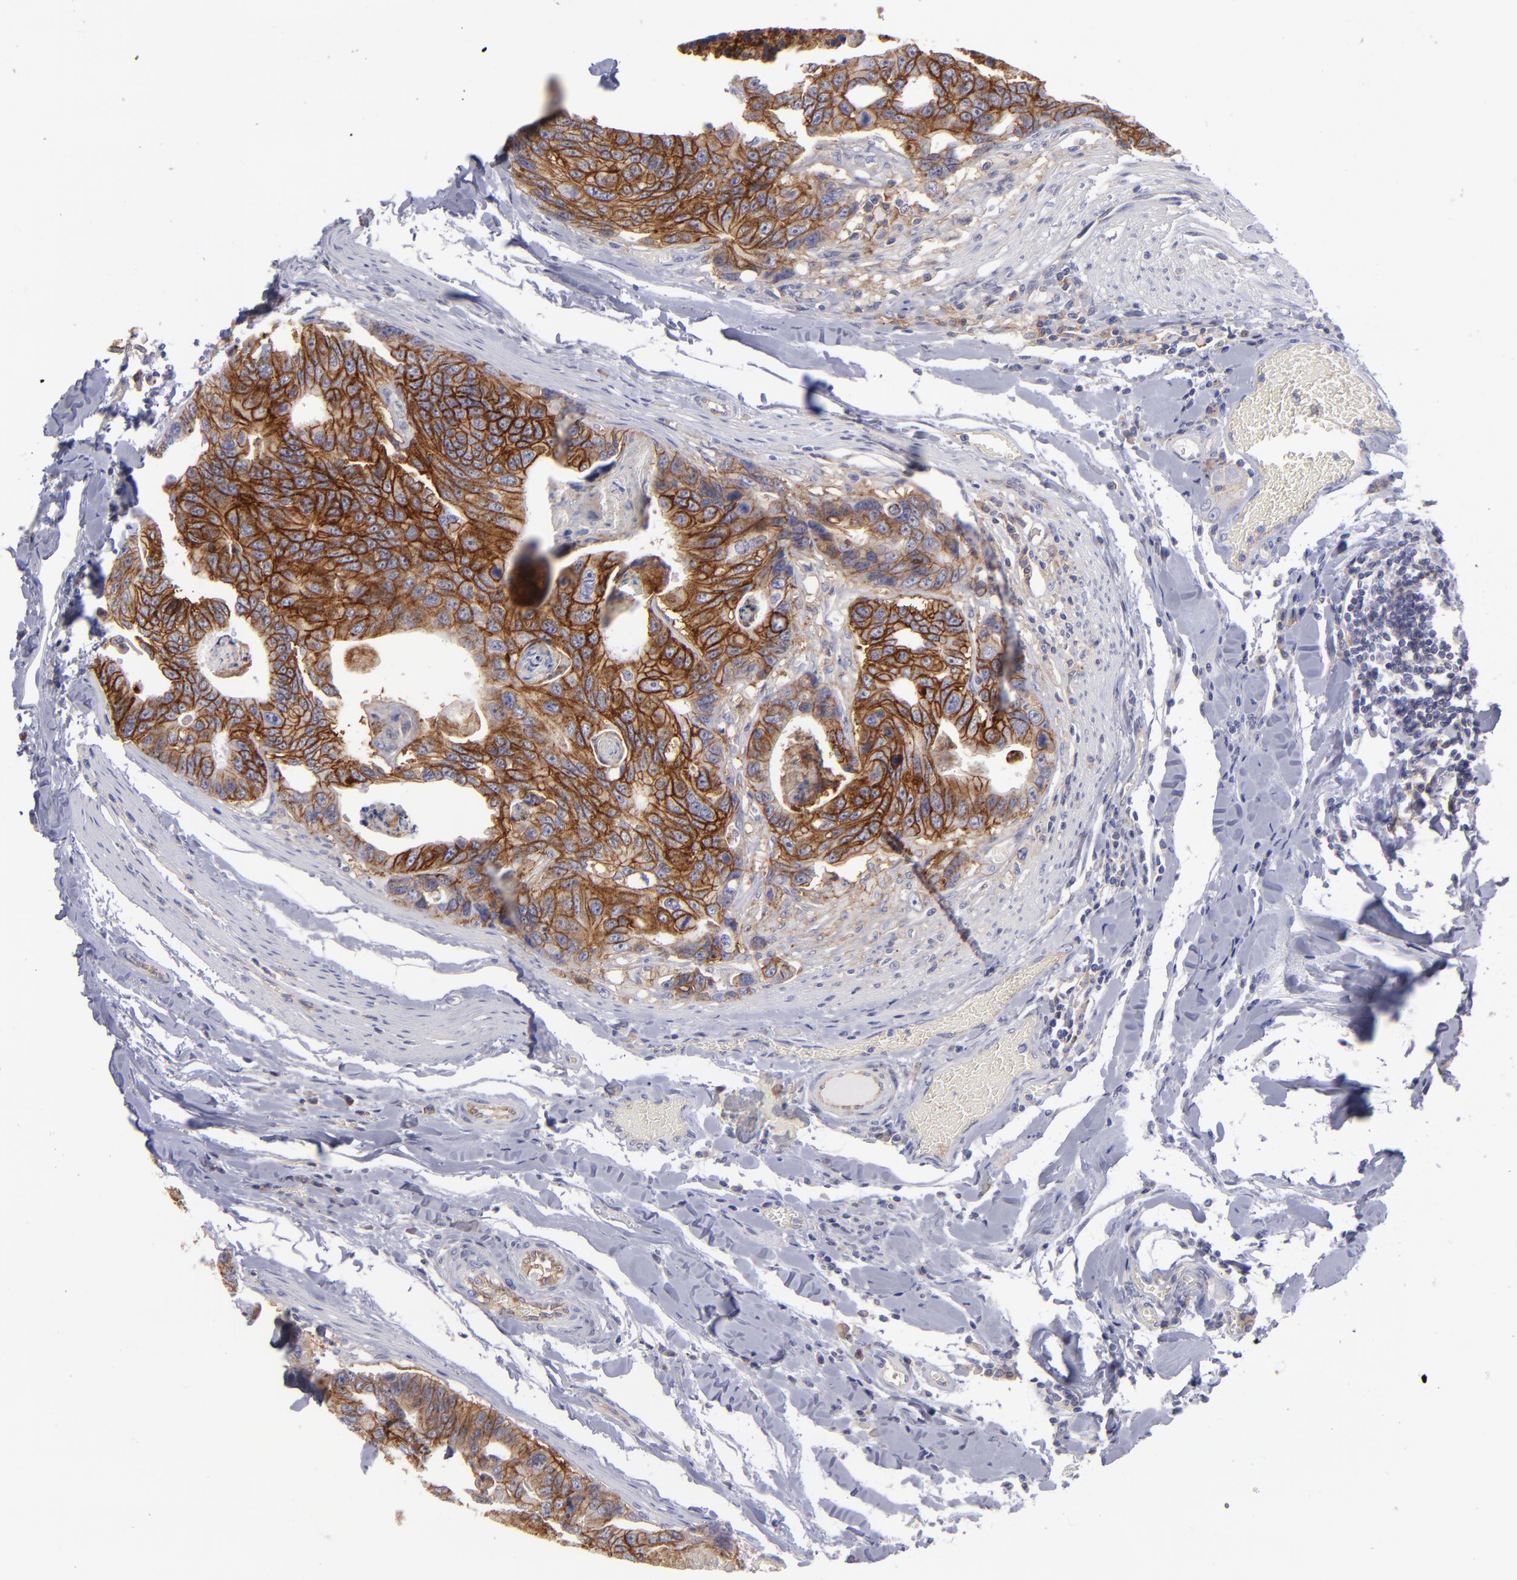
{"staining": {"intensity": "strong", "quantity": ">75%", "location": "cytoplasmic/membranous"}, "tissue": "colorectal cancer", "cell_type": "Tumor cells", "image_type": "cancer", "snomed": [{"axis": "morphology", "description": "Adenocarcinoma, NOS"}, {"axis": "topography", "description": "Colon"}], "caption": "A histopathology image of adenocarcinoma (colorectal) stained for a protein reveals strong cytoplasmic/membranous brown staining in tumor cells.", "gene": "BSG", "patient": {"sex": "female", "age": 86}}